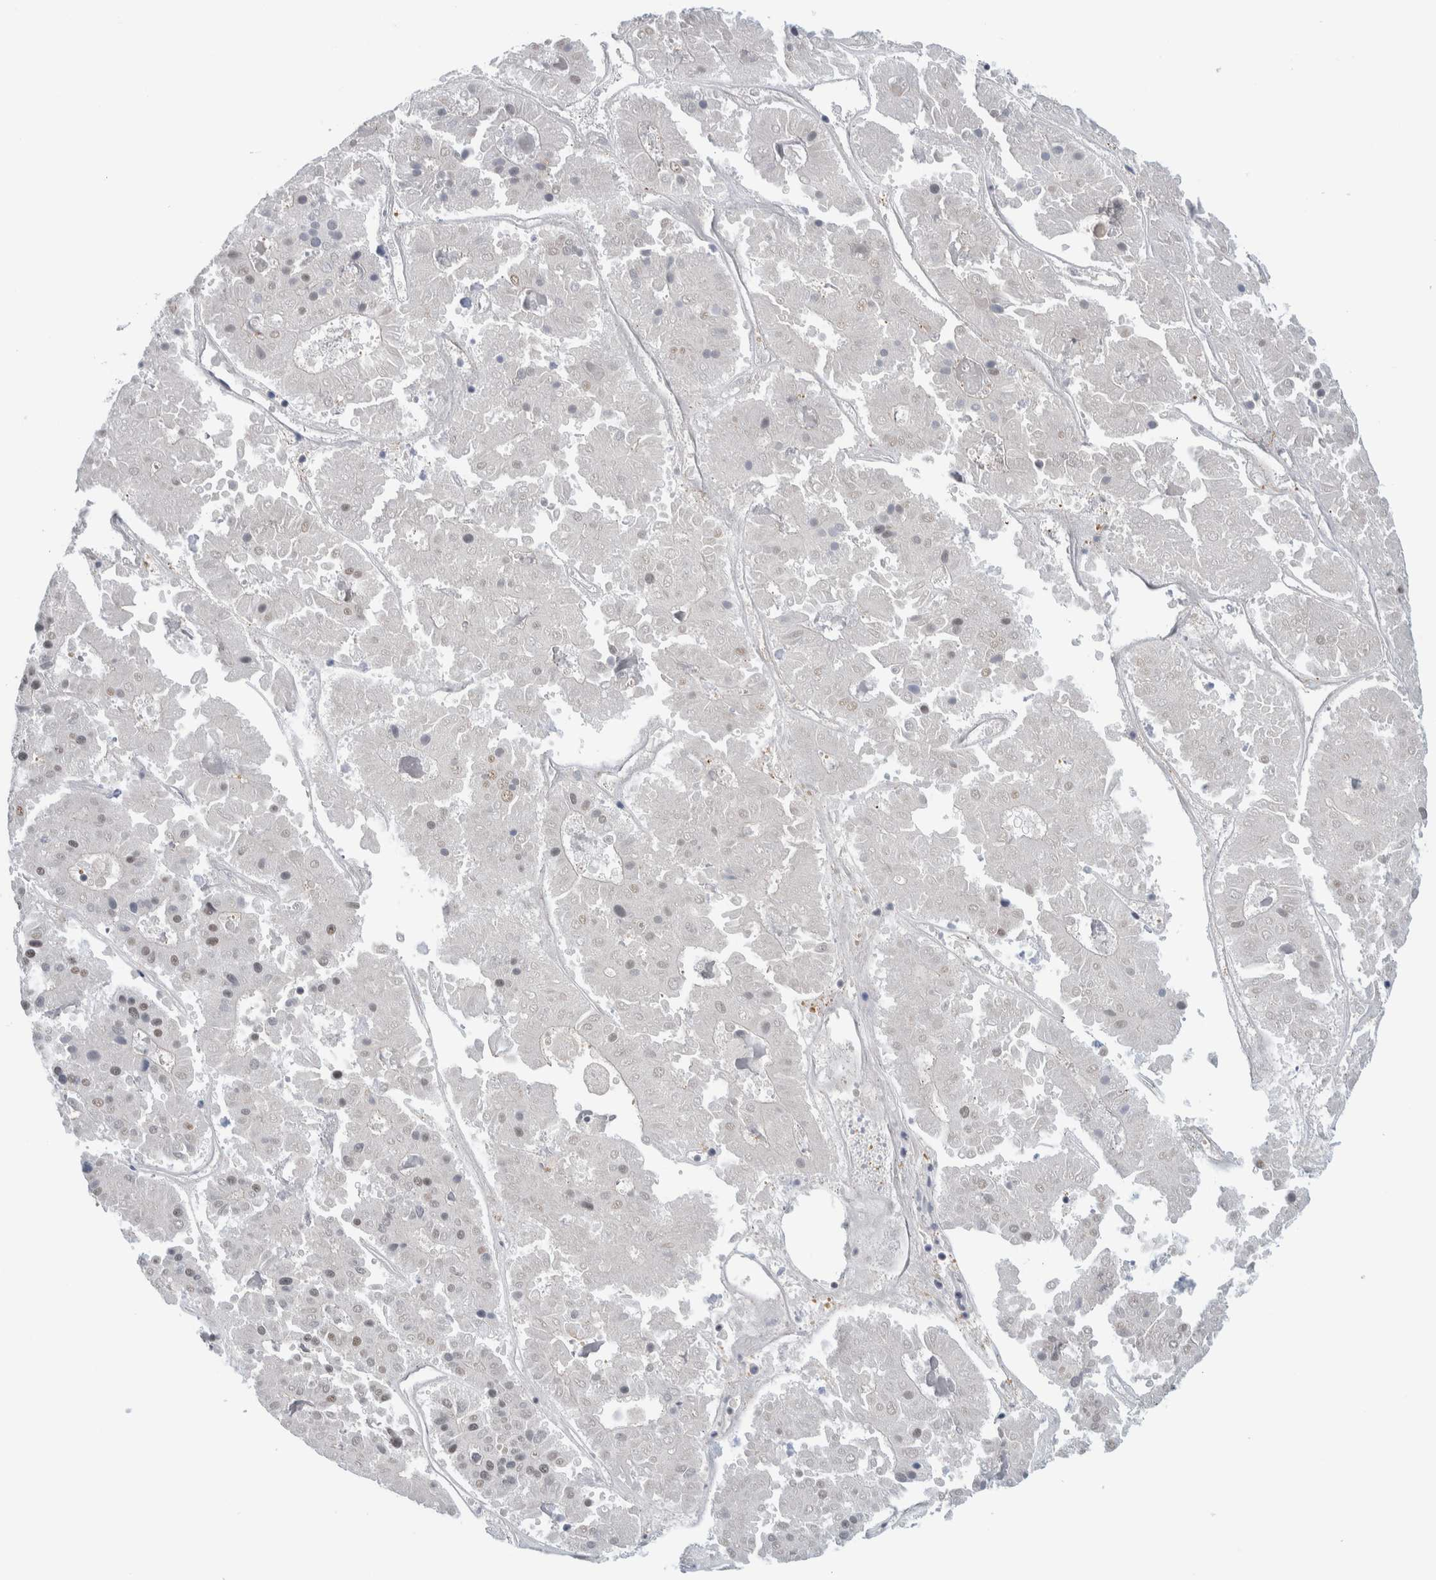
{"staining": {"intensity": "negative", "quantity": "none", "location": "none"}, "tissue": "pancreatic cancer", "cell_type": "Tumor cells", "image_type": "cancer", "snomed": [{"axis": "morphology", "description": "Adenocarcinoma, NOS"}, {"axis": "topography", "description": "Pancreas"}], "caption": "The immunohistochemistry (IHC) micrograph has no significant positivity in tumor cells of adenocarcinoma (pancreatic) tissue.", "gene": "NCR3LG1", "patient": {"sex": "male", "age": 50}}